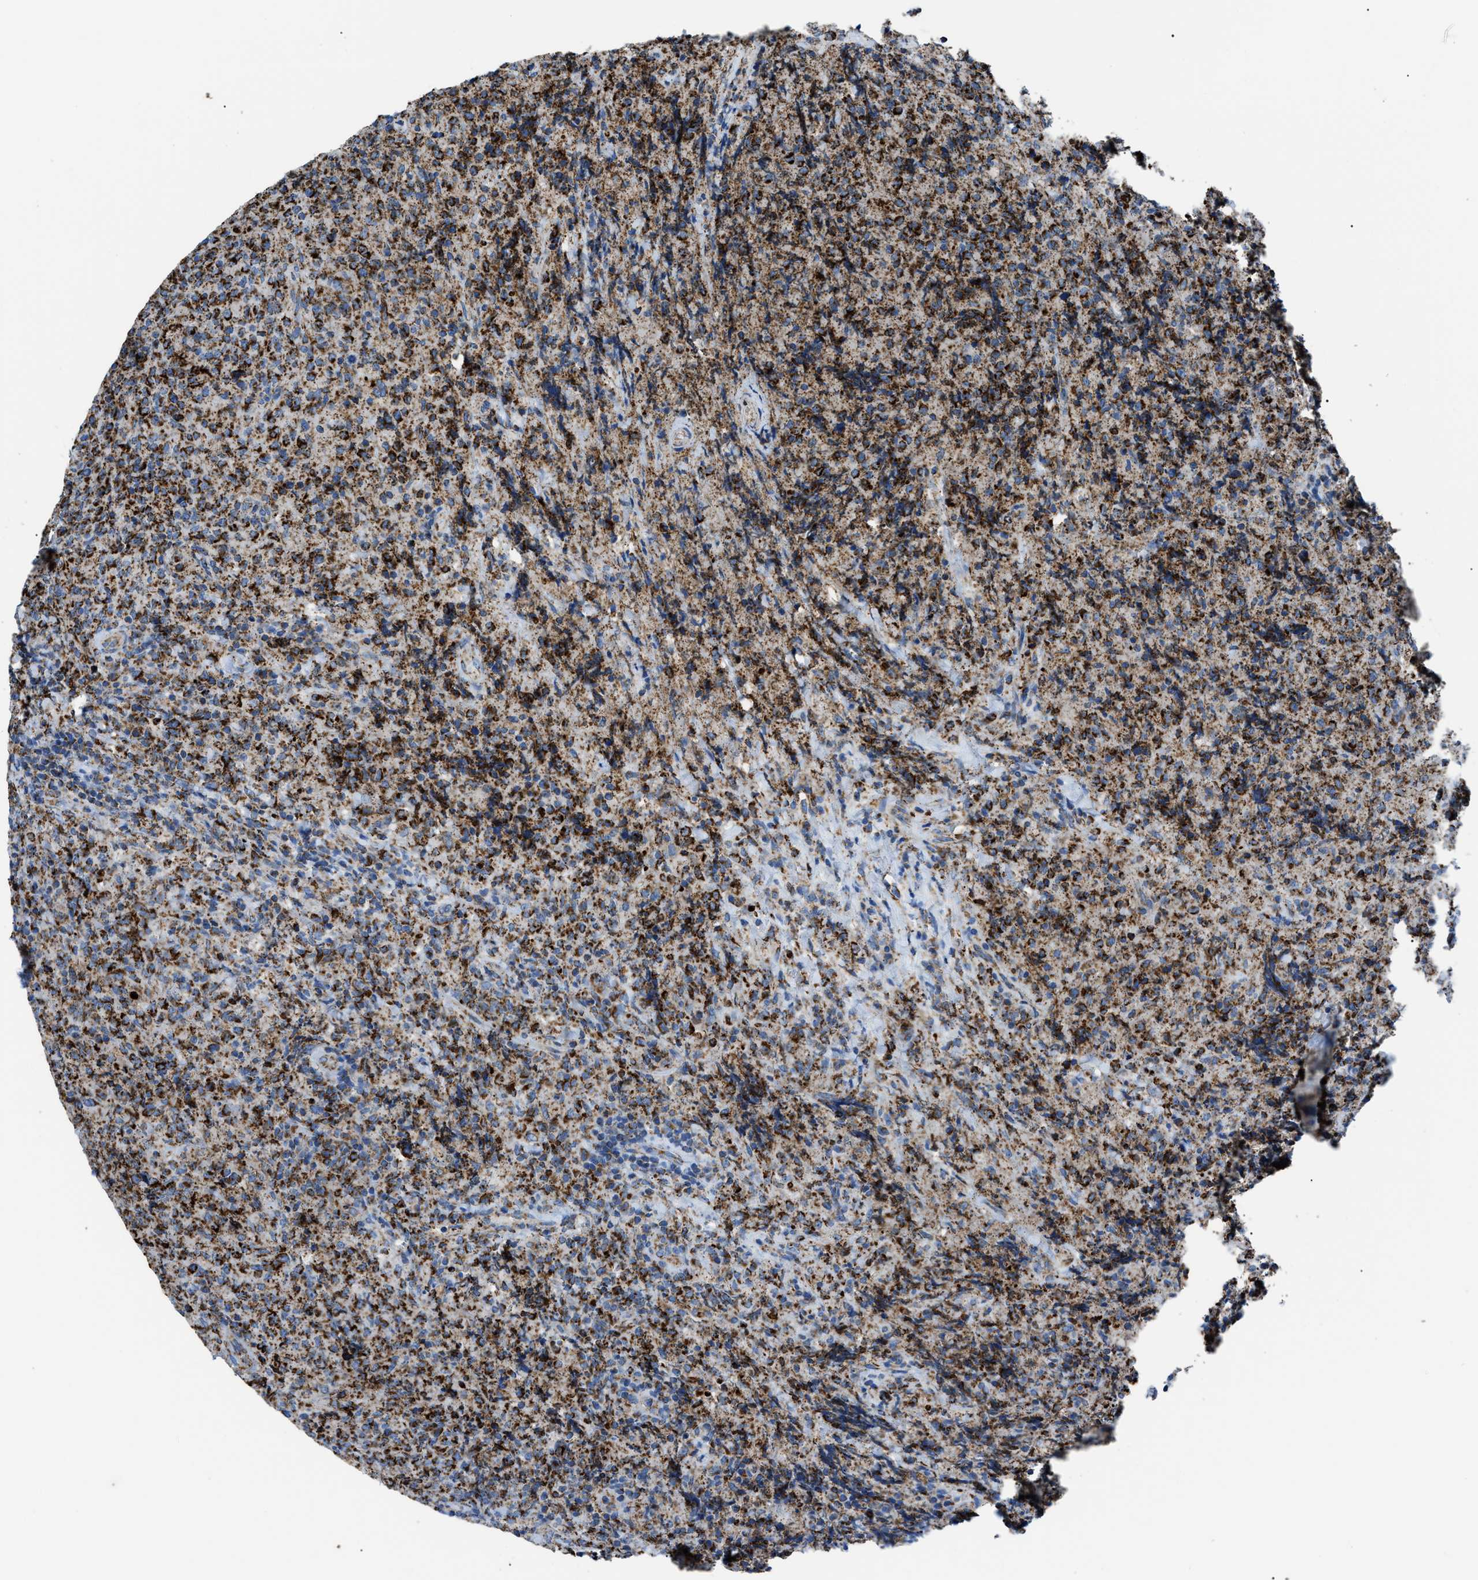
{"staining": {"intensity": "strong", "quantity": "25%-75%", "location": "cytoplasmic/membranous"}, "tissue": "lymphoma", "cell_type": "Tumor cells", "image_type": "cancer", "snomed": [{"axis": "morphology", "description": "Malignant lymphoma, non-Hodgkin's type, High grade"}, {"axis": "topography", "description": "Tonsil"}], "caption": "The image displays staining of malignant lymphoma, non-Hodgkin's type (high-grade), revealing strong cytoplasmic/membranous protein staining (brown color) within tumor cells. (DAB (3,3'-diaminobenzidine) IHC, brown staining for protein, blue staining for nuclei).", "gene": "PHB2", "patient": {"sex": "female", "age": 36}}